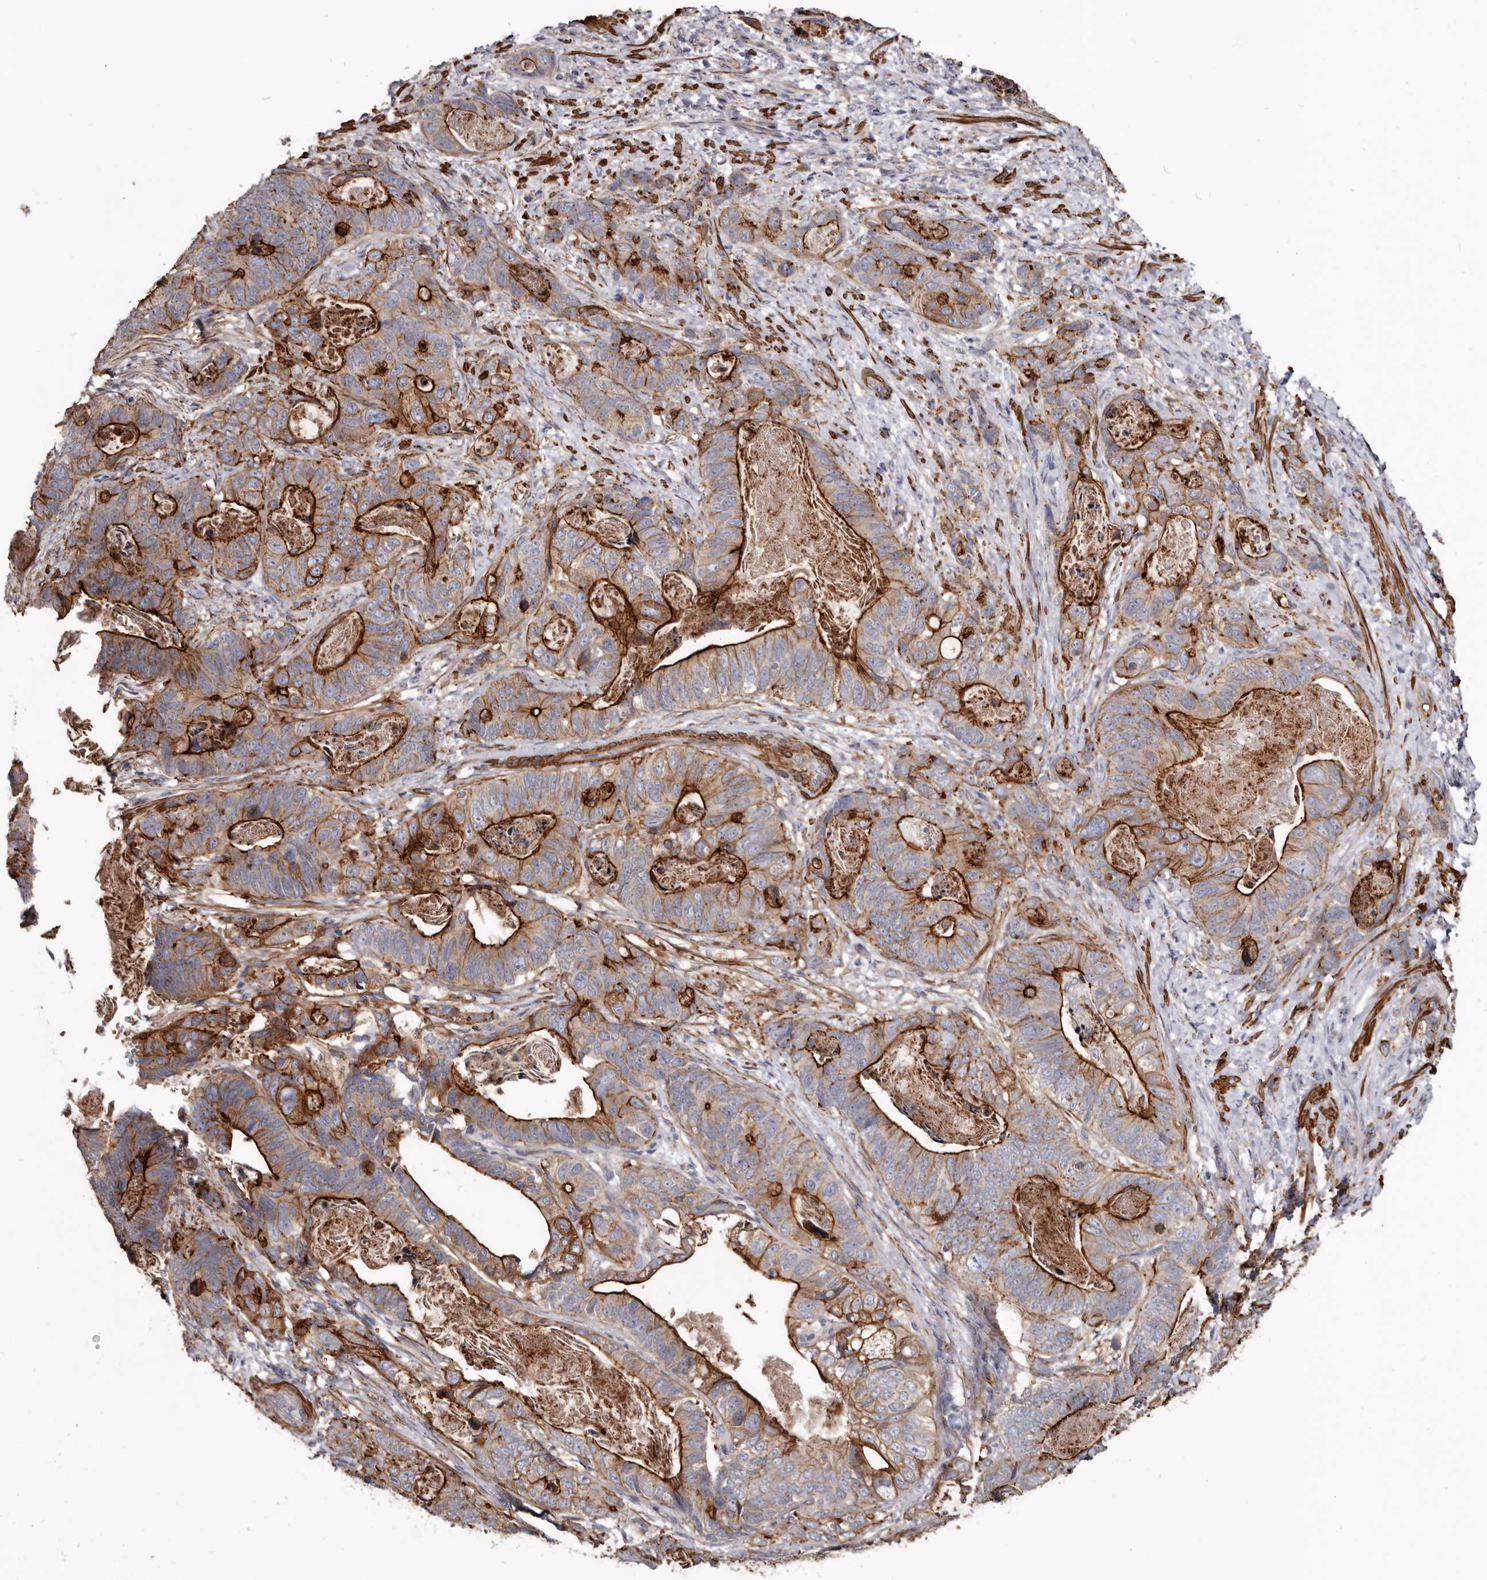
{"staining": {"intensity": "strong", "quantity": ">75%", "location": "cytoplasmic/membranous"}, "tissue": "stomach cancer", "cell_type": "Tumor cells", "image_type": "cancer", "snomed": [{"axis": "morphology", "description": "Normal tissue, NOS"}, {"axis": "morphology", "description": "Adenocarcinoma, NOS"}, {"axis": "topography", "description": "Stomach"}], "caption": "Strong cytoplasmic/membranous staining for a protein is appreciated in approximately >75% of tumor cells of stomach cancer (adenocarcinoma) using immunohistochemistry (IHC).", "gene": "CGN", "patient": {"sex": "female", "age": 89}}